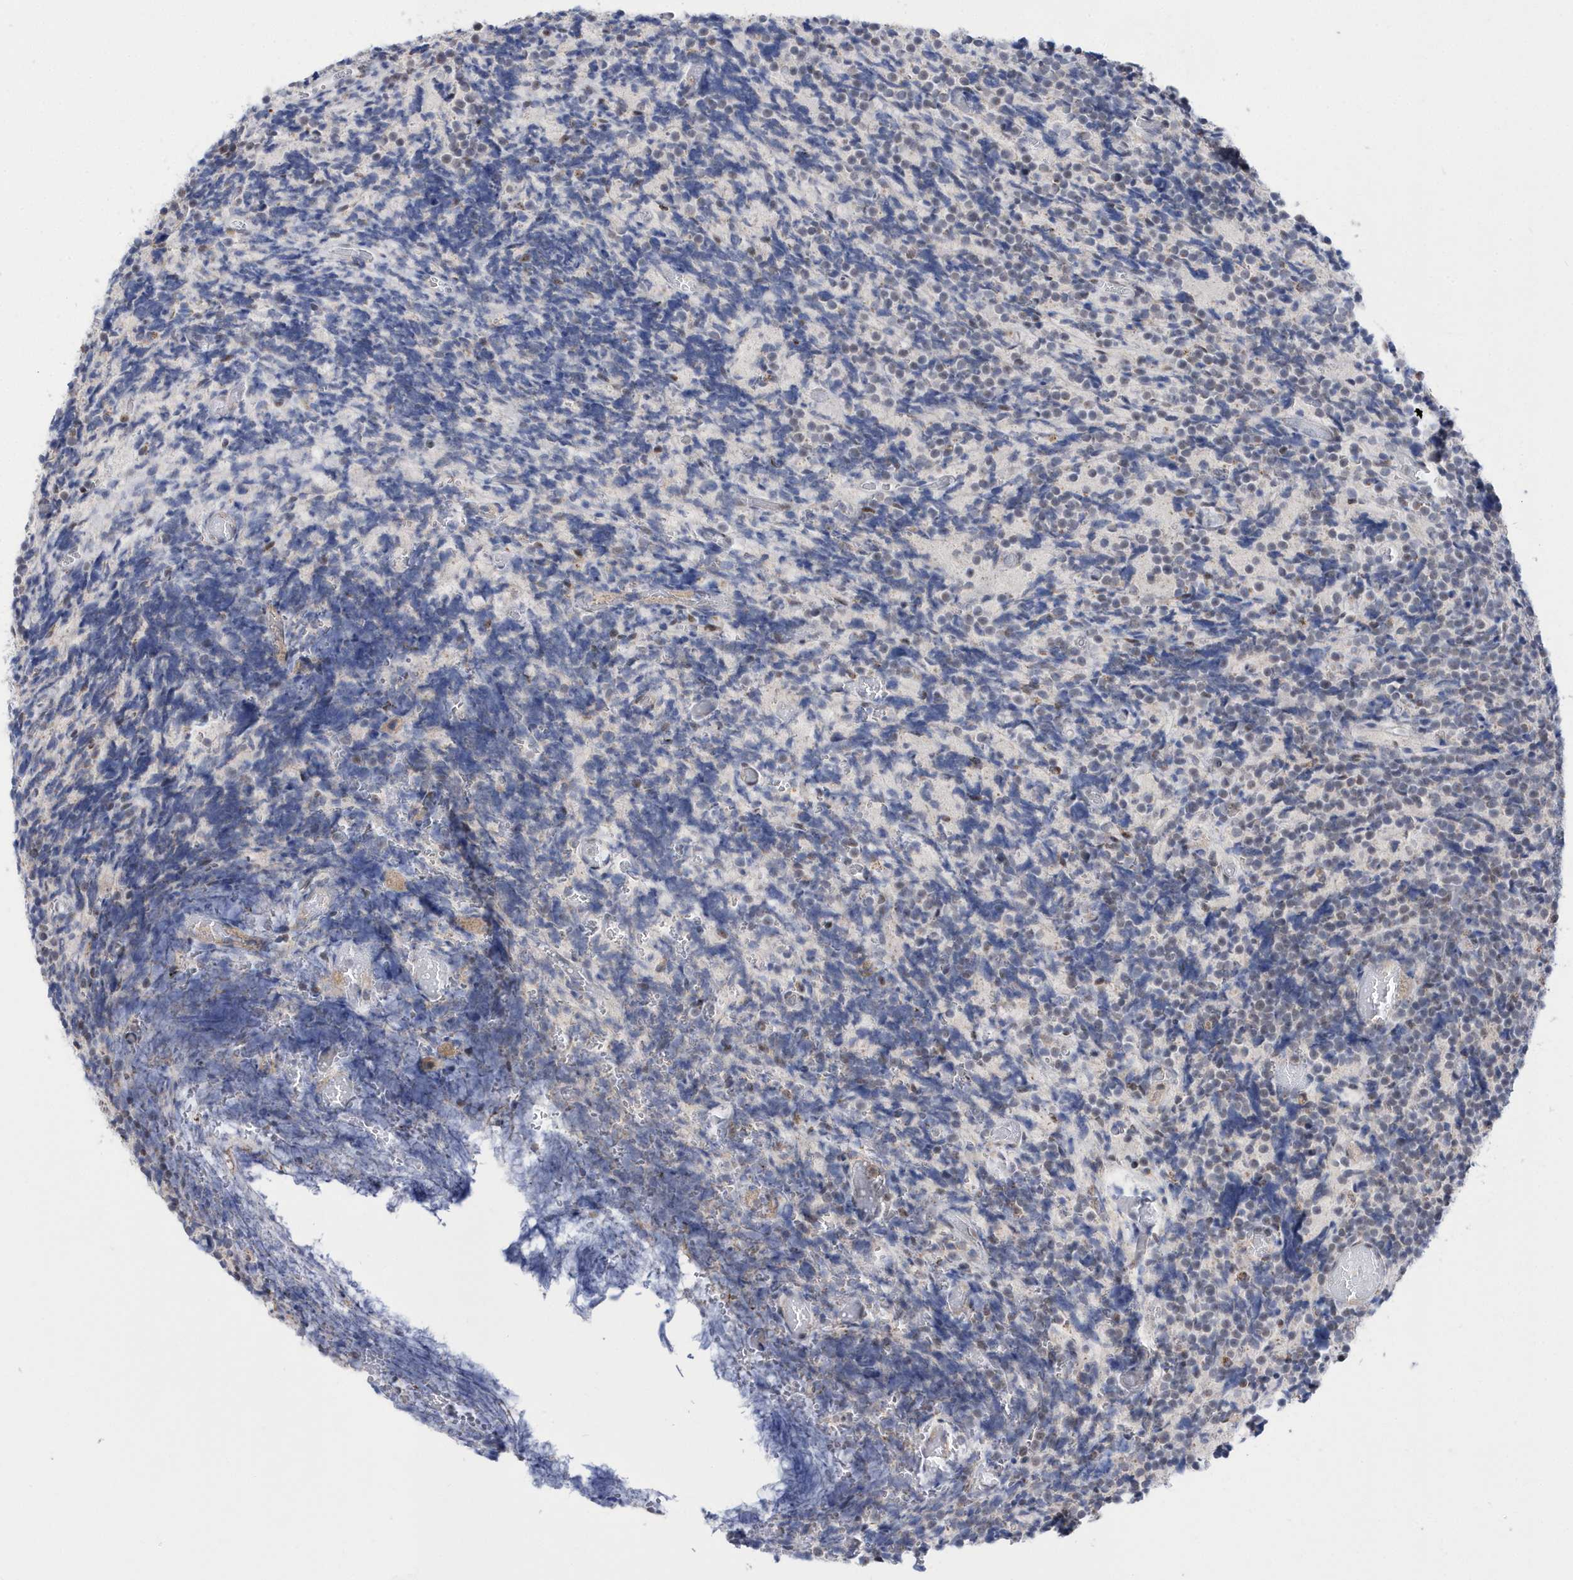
{"staining": {"intensity": "negative", "quantity": "none", "location": "none"}, "tissue": "glioma", "cell_type": "Tumor cells", "image_type": "cancer", "snomed": [{"axis": "morphology", "description": "Glioma, malignant, Low grade"}, {"axis": "topography", "description": "Brain"}], "caption": "This is an immunohistochemistry (IHC) micrograph of glioma. There is no staining in tumor cells.", "gene": "SPATA5", "patient": {"sex": "female", "age": 1}}